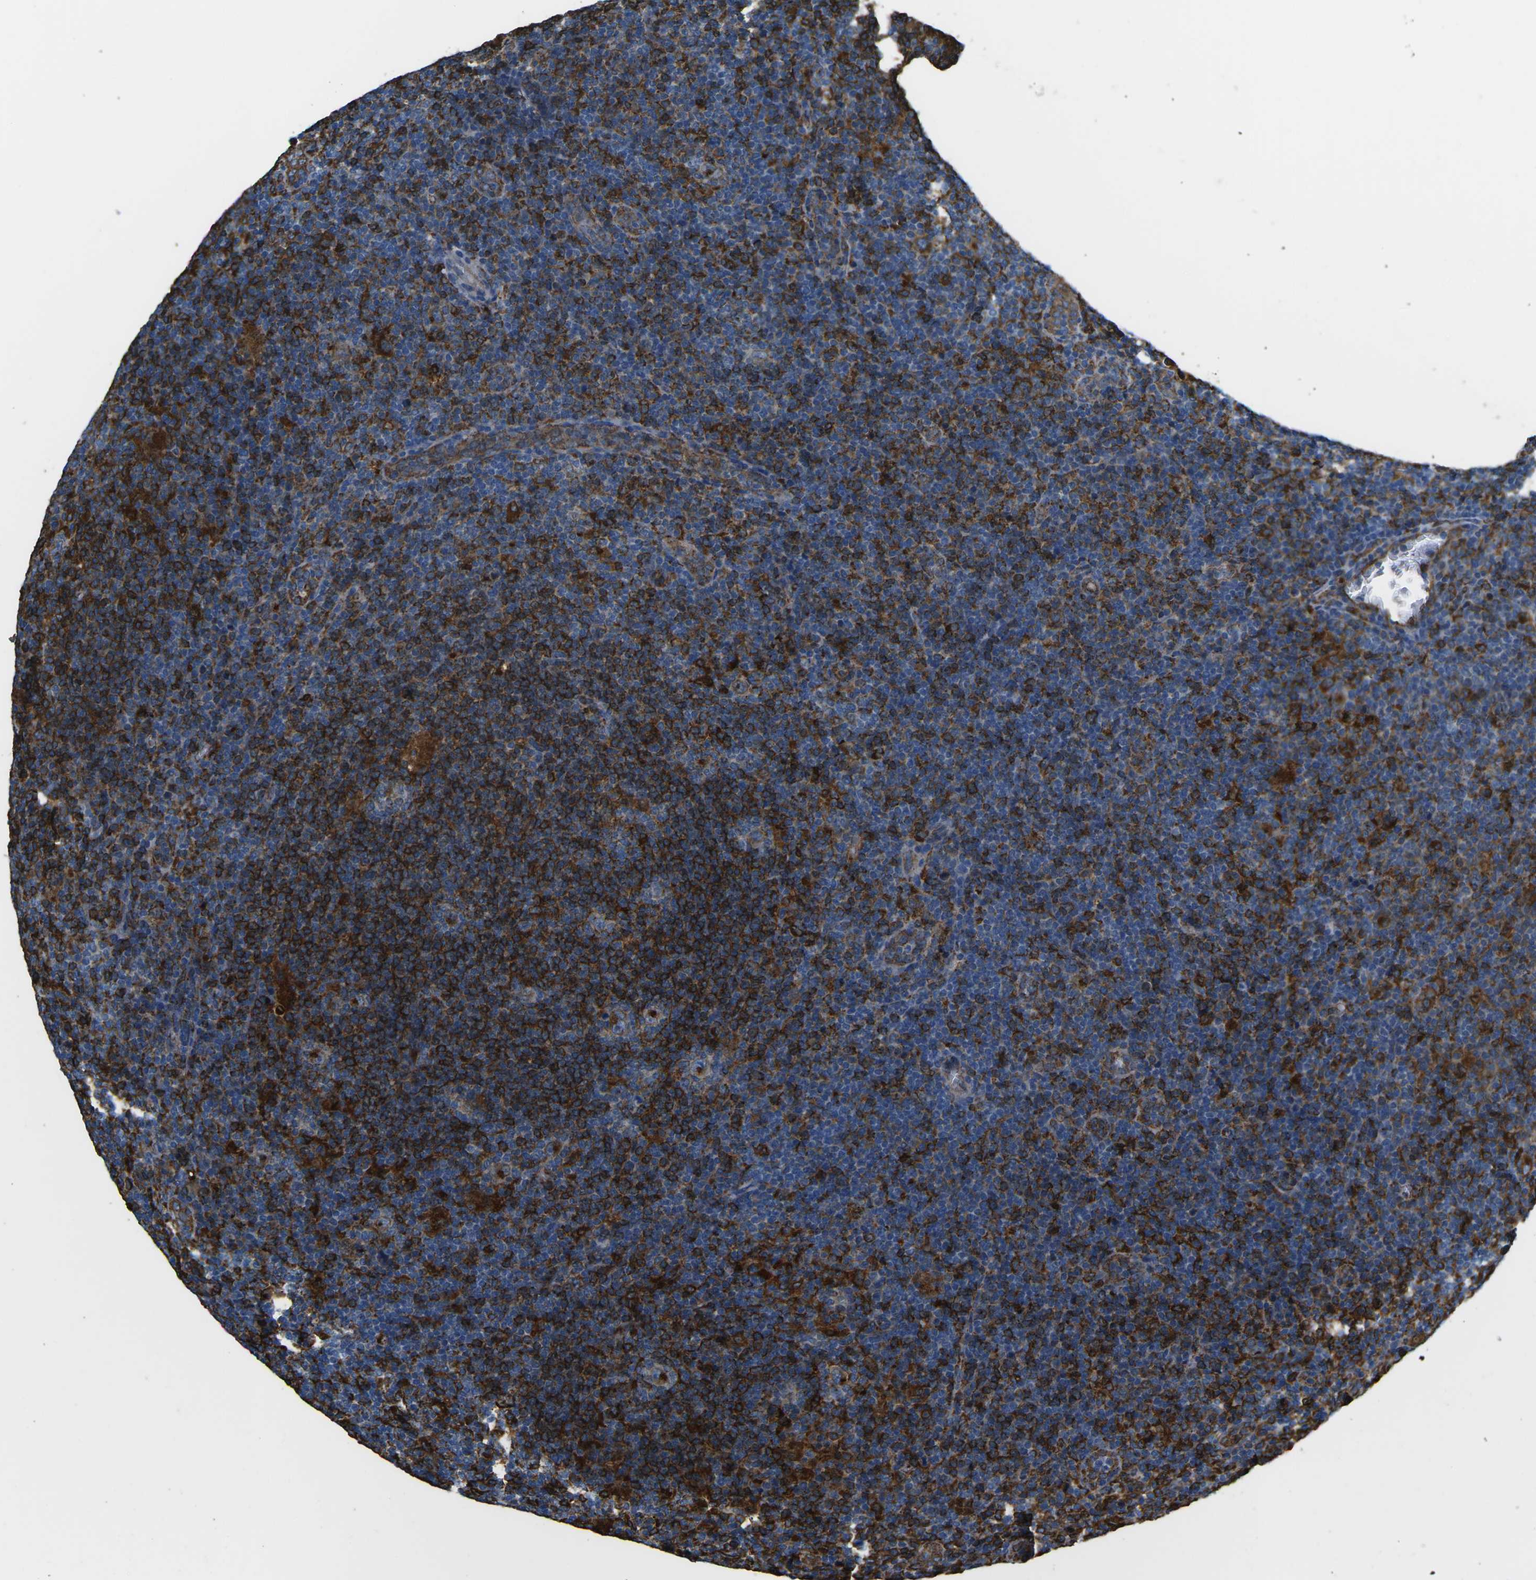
{"staining": {"intensity": "strong", "quantity": ">75%", "location": "cytoplasmic/membranous"}, "tissue": "lymphoma", "cell_type": "Tumor cells", "image_type": "cancer", "snomed": [{"axis": "morphology", "description": "Hodgkin's disease, NOS"}, {"axis": "topography", "description": "Lymph node"}], "caption": "This image displays immunohistochemistry staining of human Hodgkin's disease, with high strong cytoplasmic/membranous expression in about >75% of tumor cells.", "gene": "PTPN1", "patient": {"sex": "female", "age": 57}}